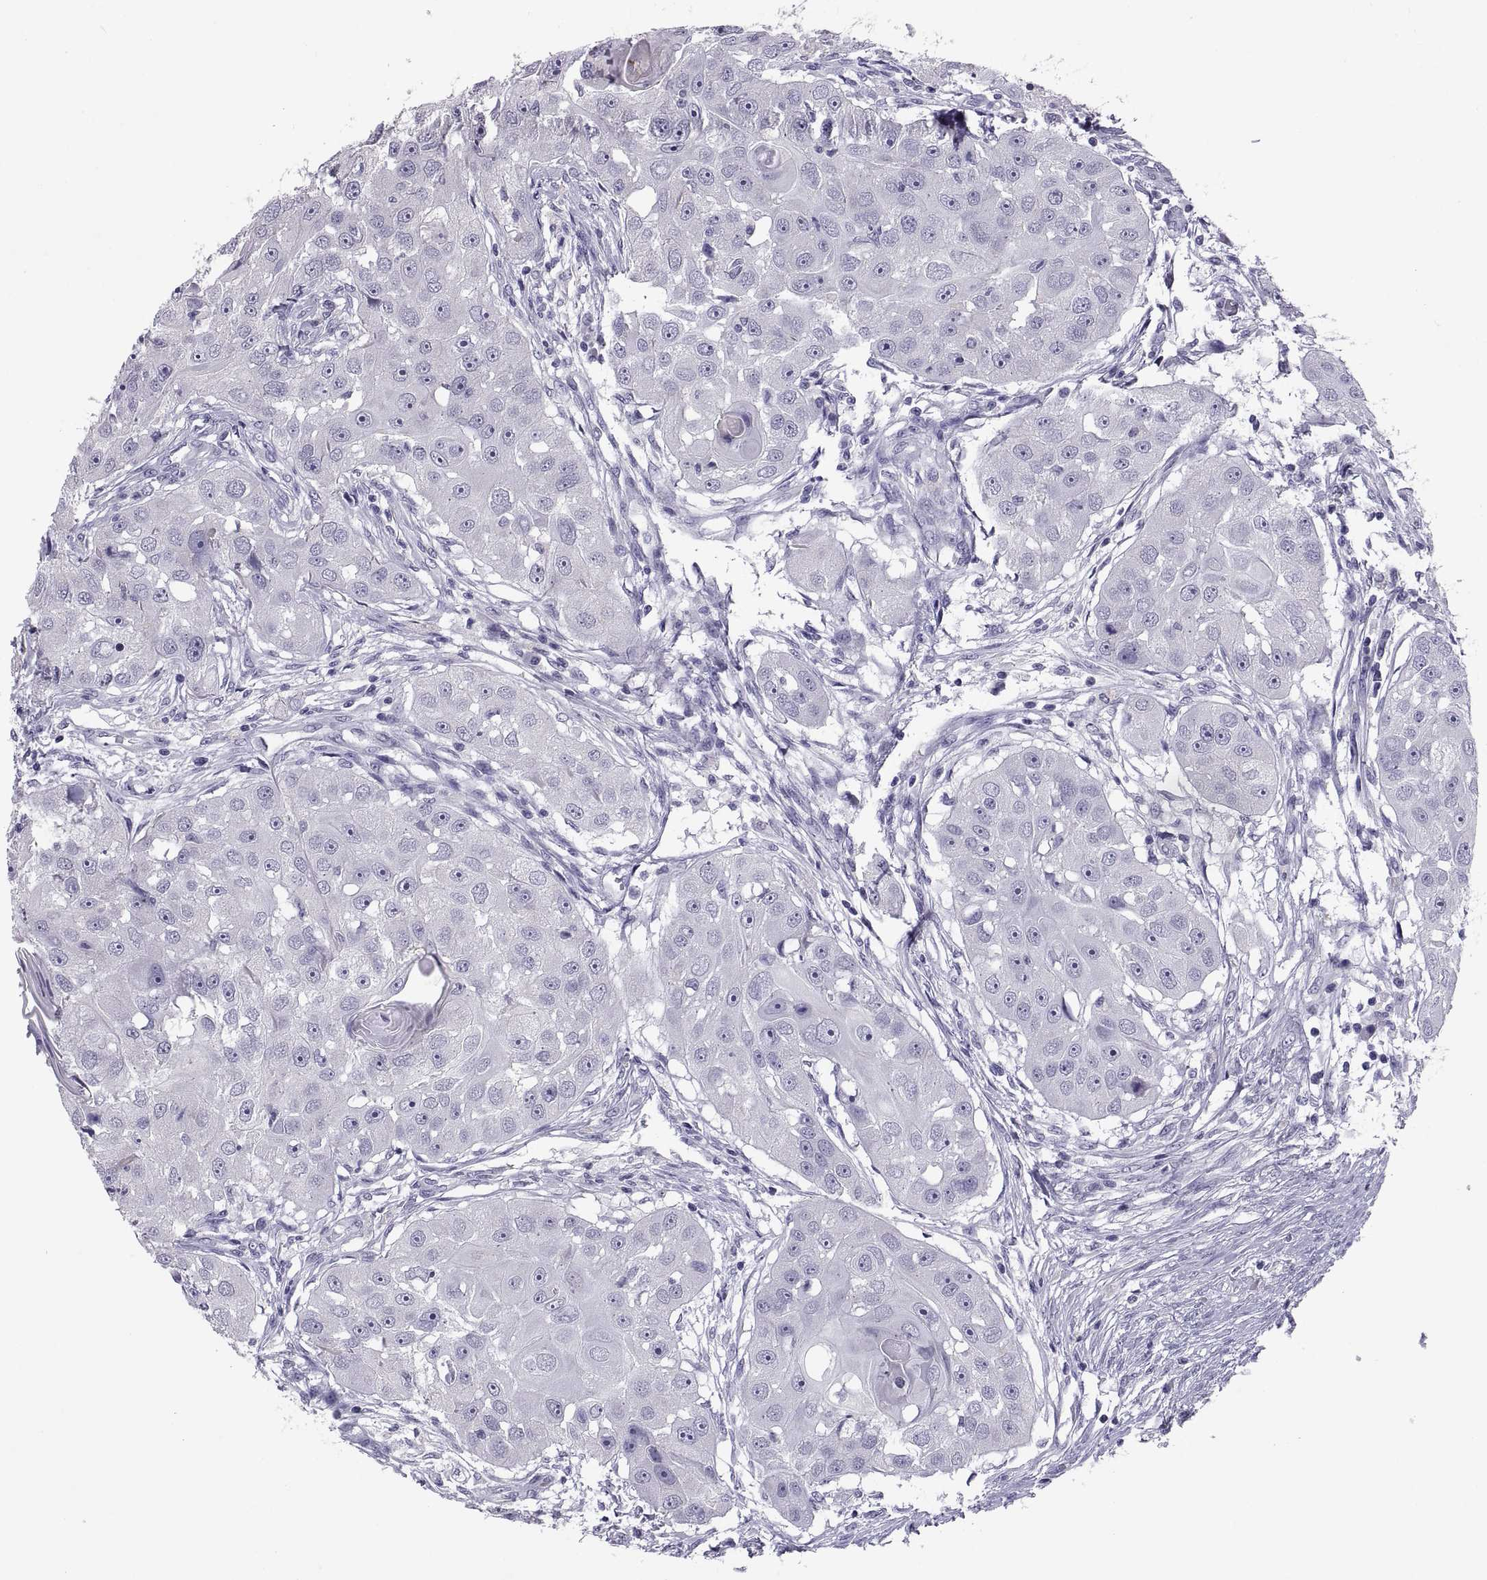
{"staining": {"intensity": "negative", "quantity": "none", "location": "none"}, "tissue": "head and neck cancer", "cell_type": "Tumor cells", "image_type": "cancer", "snomed": [{"axis": "morphology", "description": "Squamous cell carcinoma, NOS"}, {"axis": "topography", "description": "Head-Neck"}], "caption": "DAB immunohistochemical staining of squamous cell carcinoma (head and neck) displays no significant positivity in tumor cells.", "gene": "IGSF1", "patient": {"sex": "male", "age": 51}}